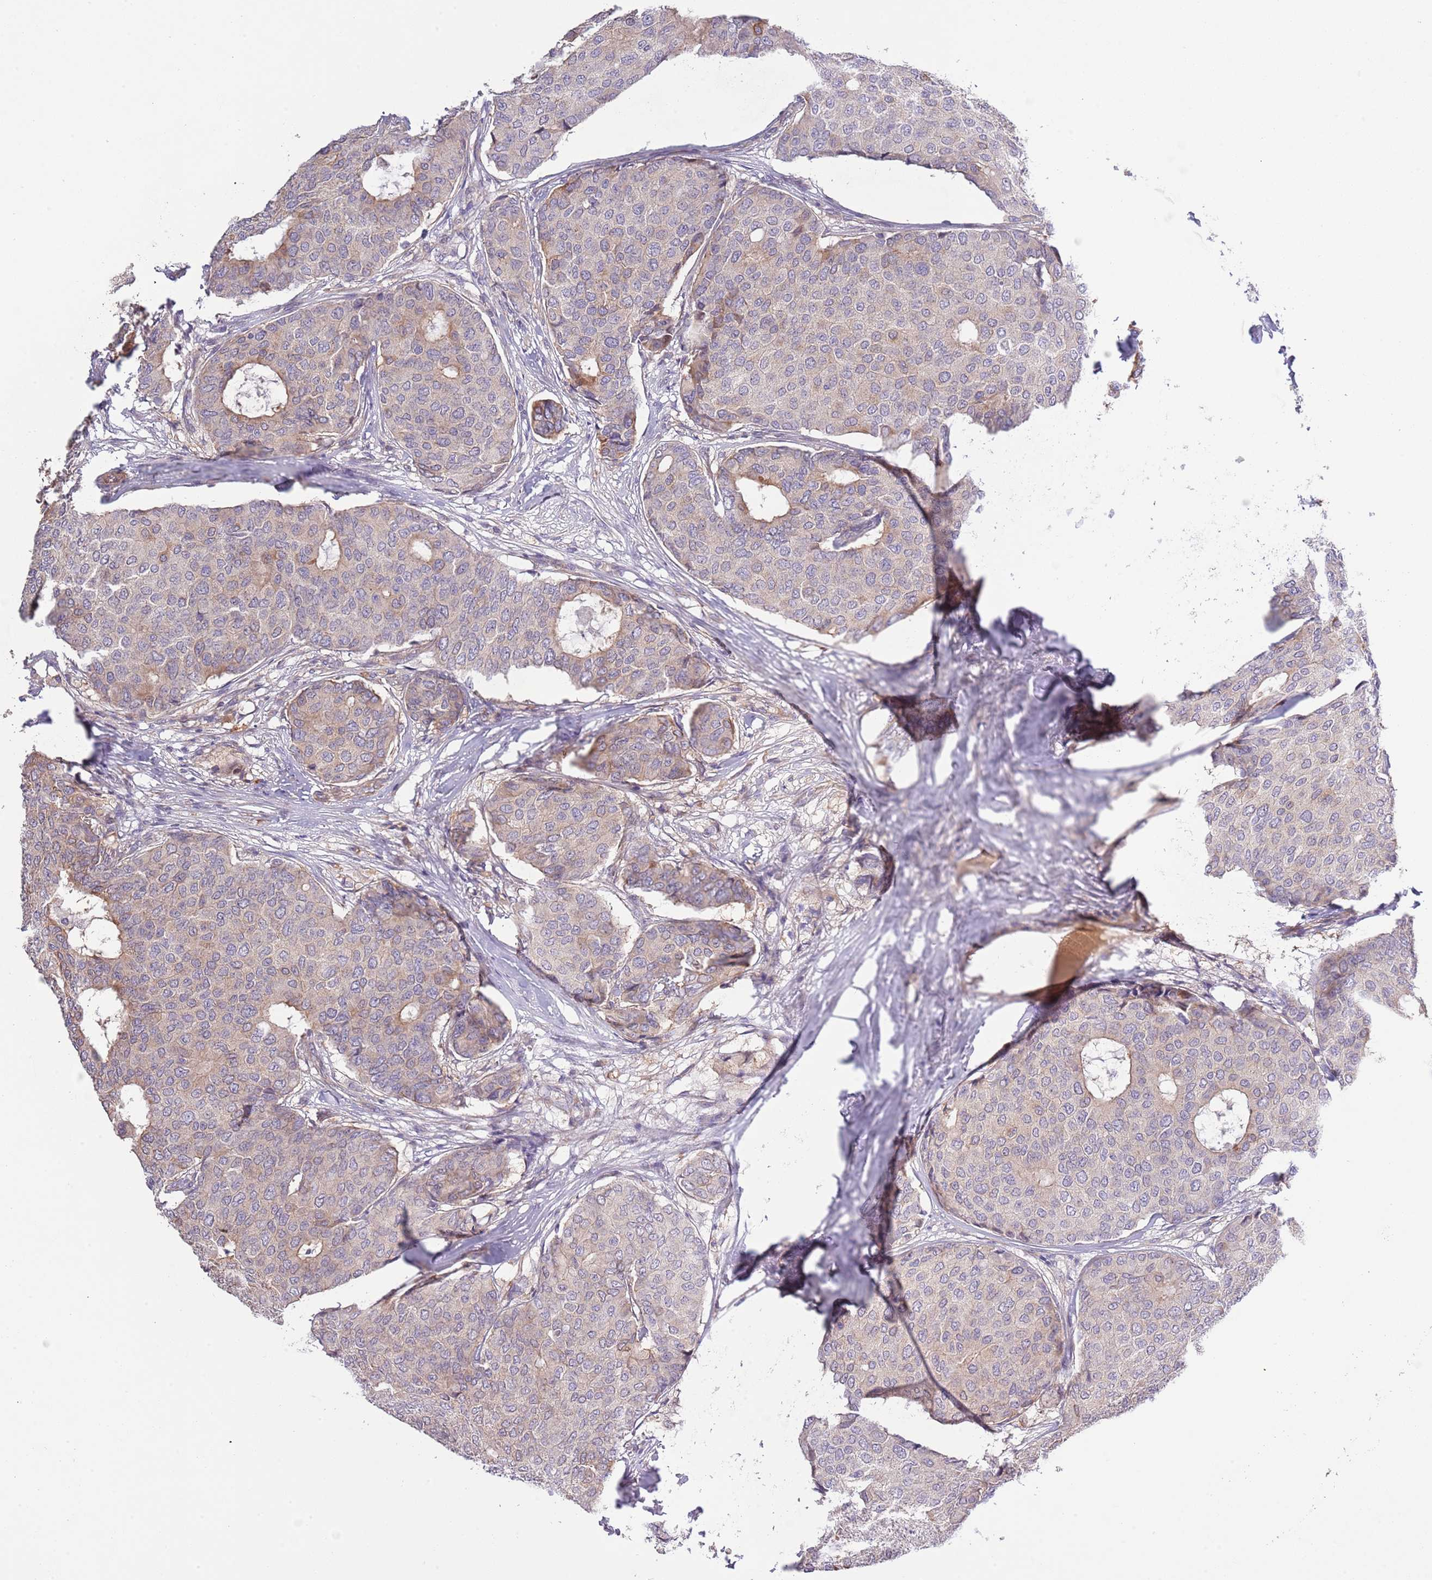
{"staining": {"intensity": "weak", "quantity": "<25%", "location": "cytoplasmic/membranous"}, "tissue": "breast cancer", "cell_type": "Tumor cells", "image_type": "cancer", "snomed": [{"axis": "morphology", "description": "Duct carcinoma"}, {"axis": "topography", "description": "Breast"}], "caption": "Protein analysis of intraductal carcinoma (breast) demonstrates no significant staining in tumor cells. The staining is performed using DAB brown chromogen with nuclei counter-stained in using hematoxylin.", "gene": "LIPJ", "patient": {"sex": "female", "age": 75}}